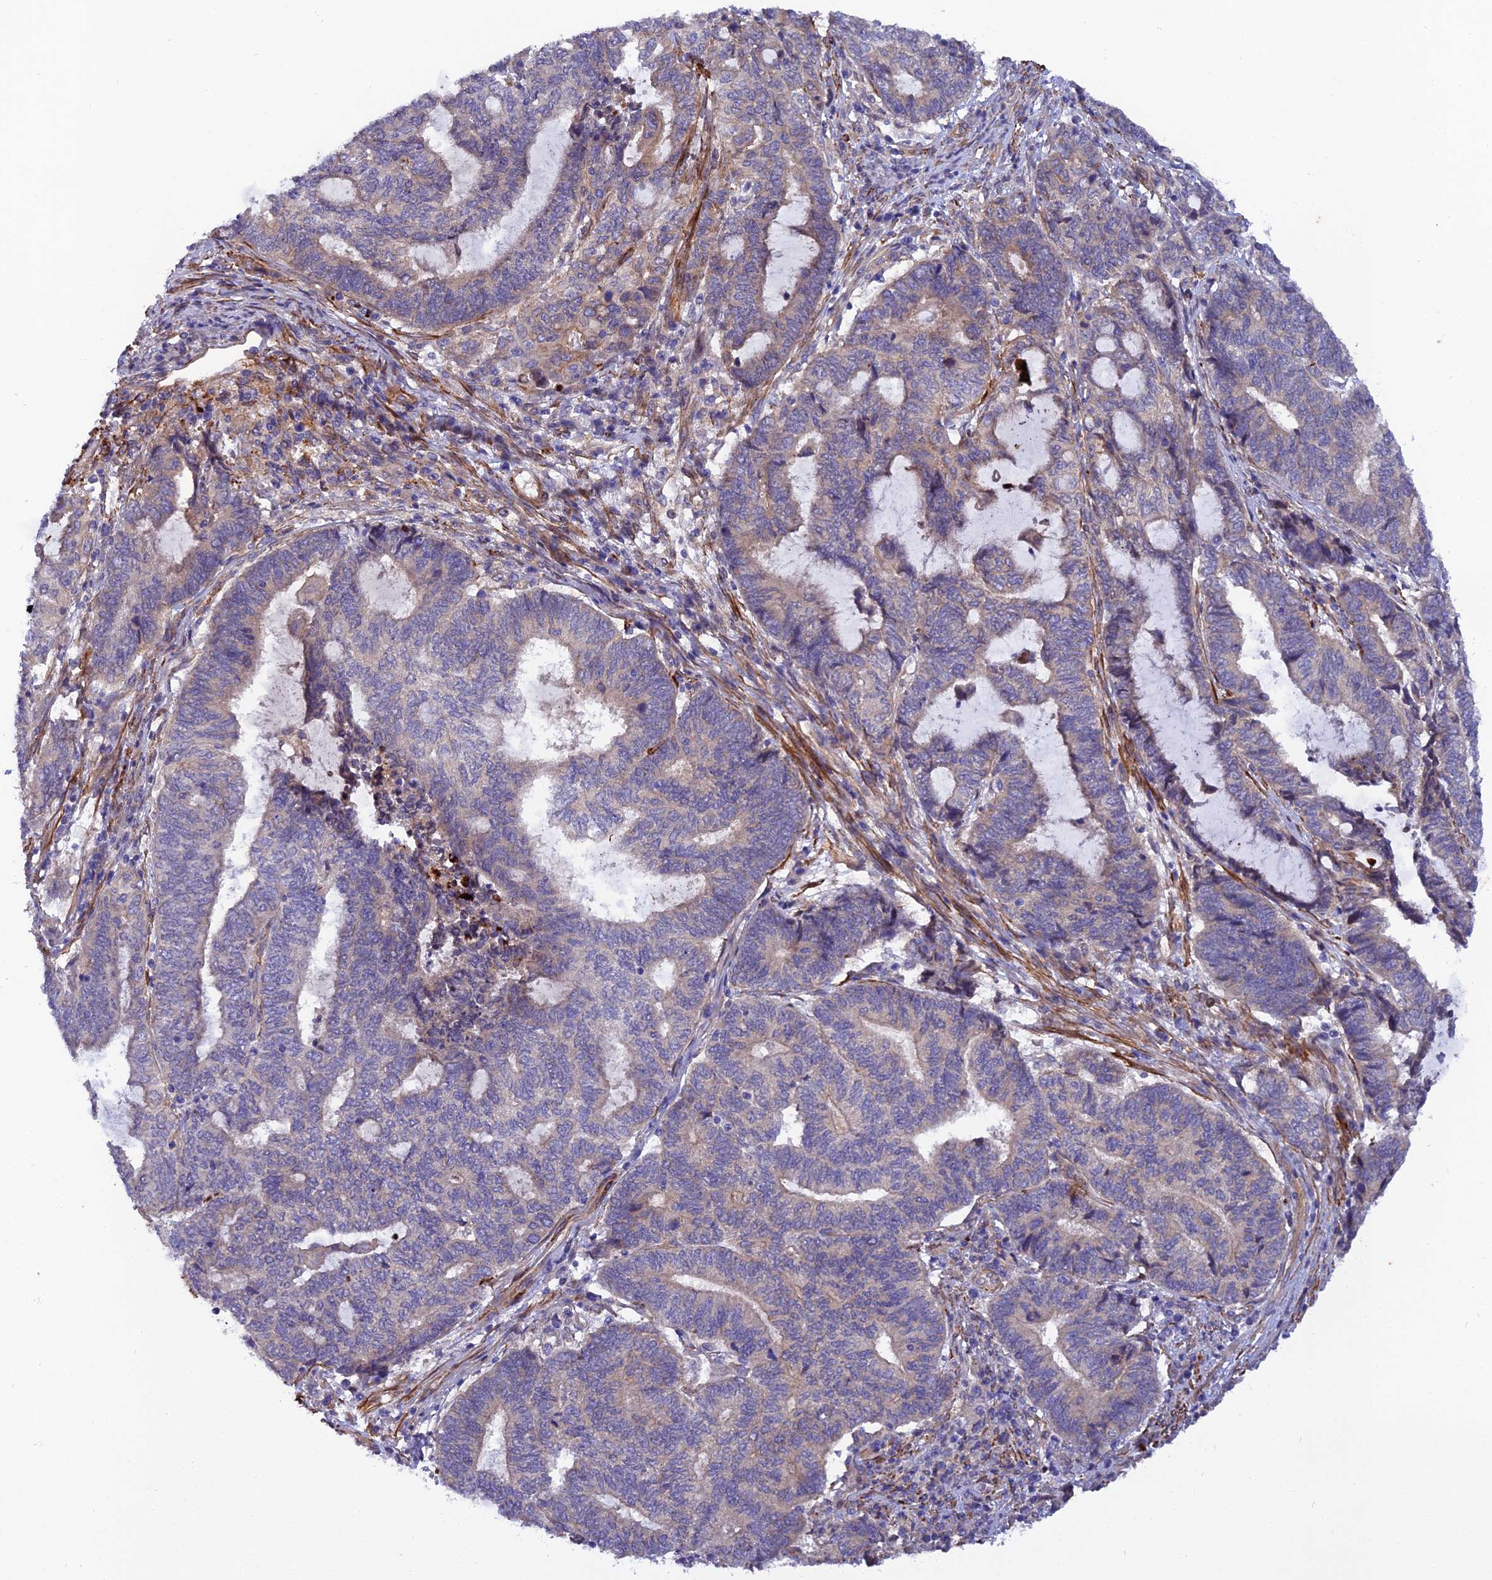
{"staining": {"intensity": "negative", "quantity": "none", "location": "none"}, "tissue": "endometrial cancer", "cell_type": "Tumor cells", "image_type": "cancer", "snomed": [{"axis": "morphology", "description": "Adenocarcinoma, NOS"}, {"axis": "topography", "description": "Uterus"}, {"axis": "topography", "description": "Endometrium"}], "caption": "The immunohistochemistry micrograph has no significant staining in tumor cells of adenocarcinoma (endometrial) tissue.", "gene": "RALGAPA2", "patient": {"sex": "female", "age": 70}}